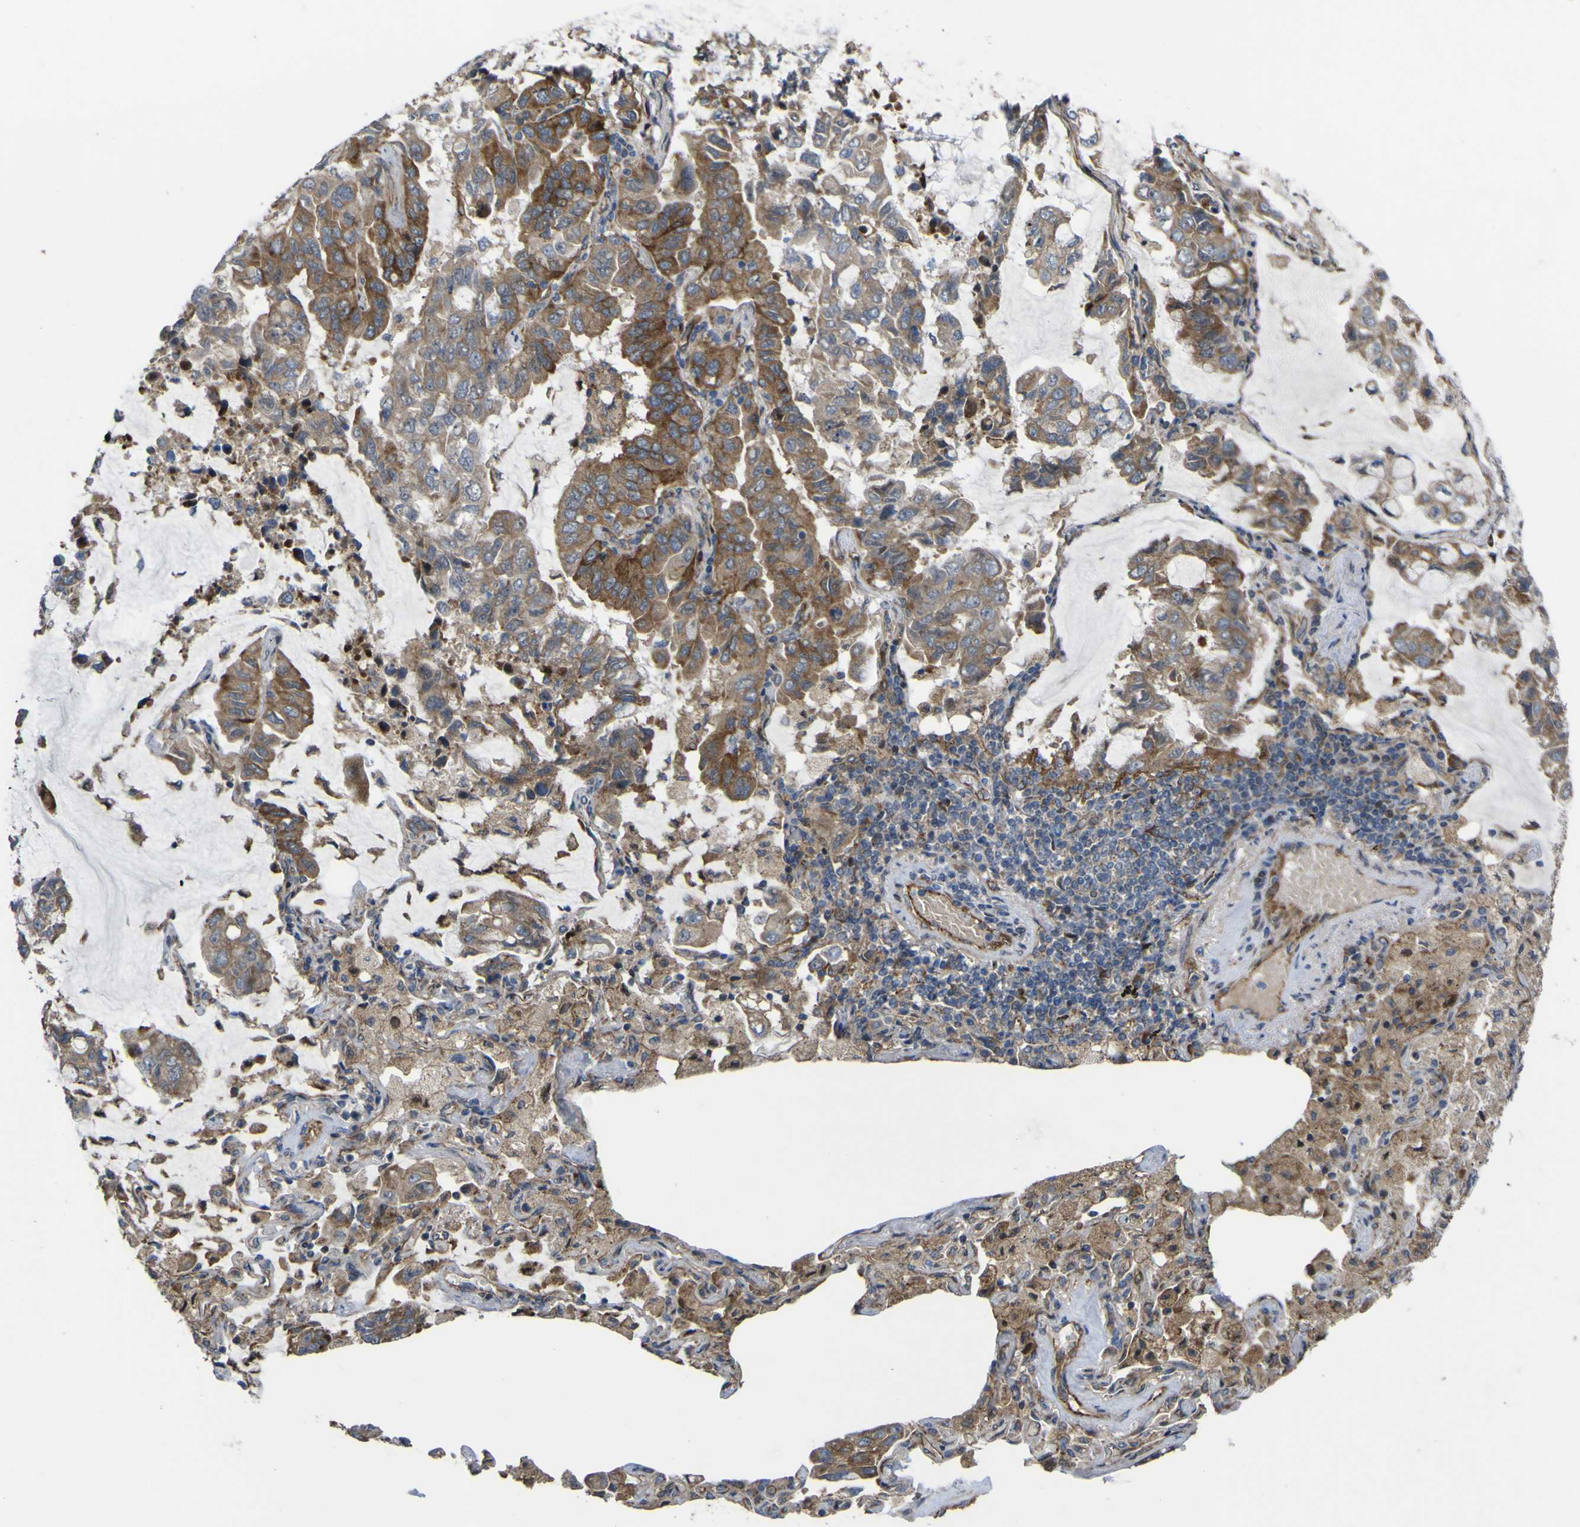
{"staining": {"intensity": "moderate", "quantity": ">75%", "location": "cytoplasmic/membranous"}, "tissue": "lung cancer", "cell_type": "Tumor cells", "image_type": "cancer", "snomed": [{"axis": "morphology", "description": "Adenocarcinoma, NOS"}, {"axis": "topography", "description": "Lung"}], "caption": "A high-resolution histopathology image shows immunohistochemistry staining of adenocarcinoma (lung), which displays moderate cytoplasmic/membranous expression in approximately >75% of tumor cells.", "gene": "FBXO30", "patient": {"sex": "male", "age": 64}}